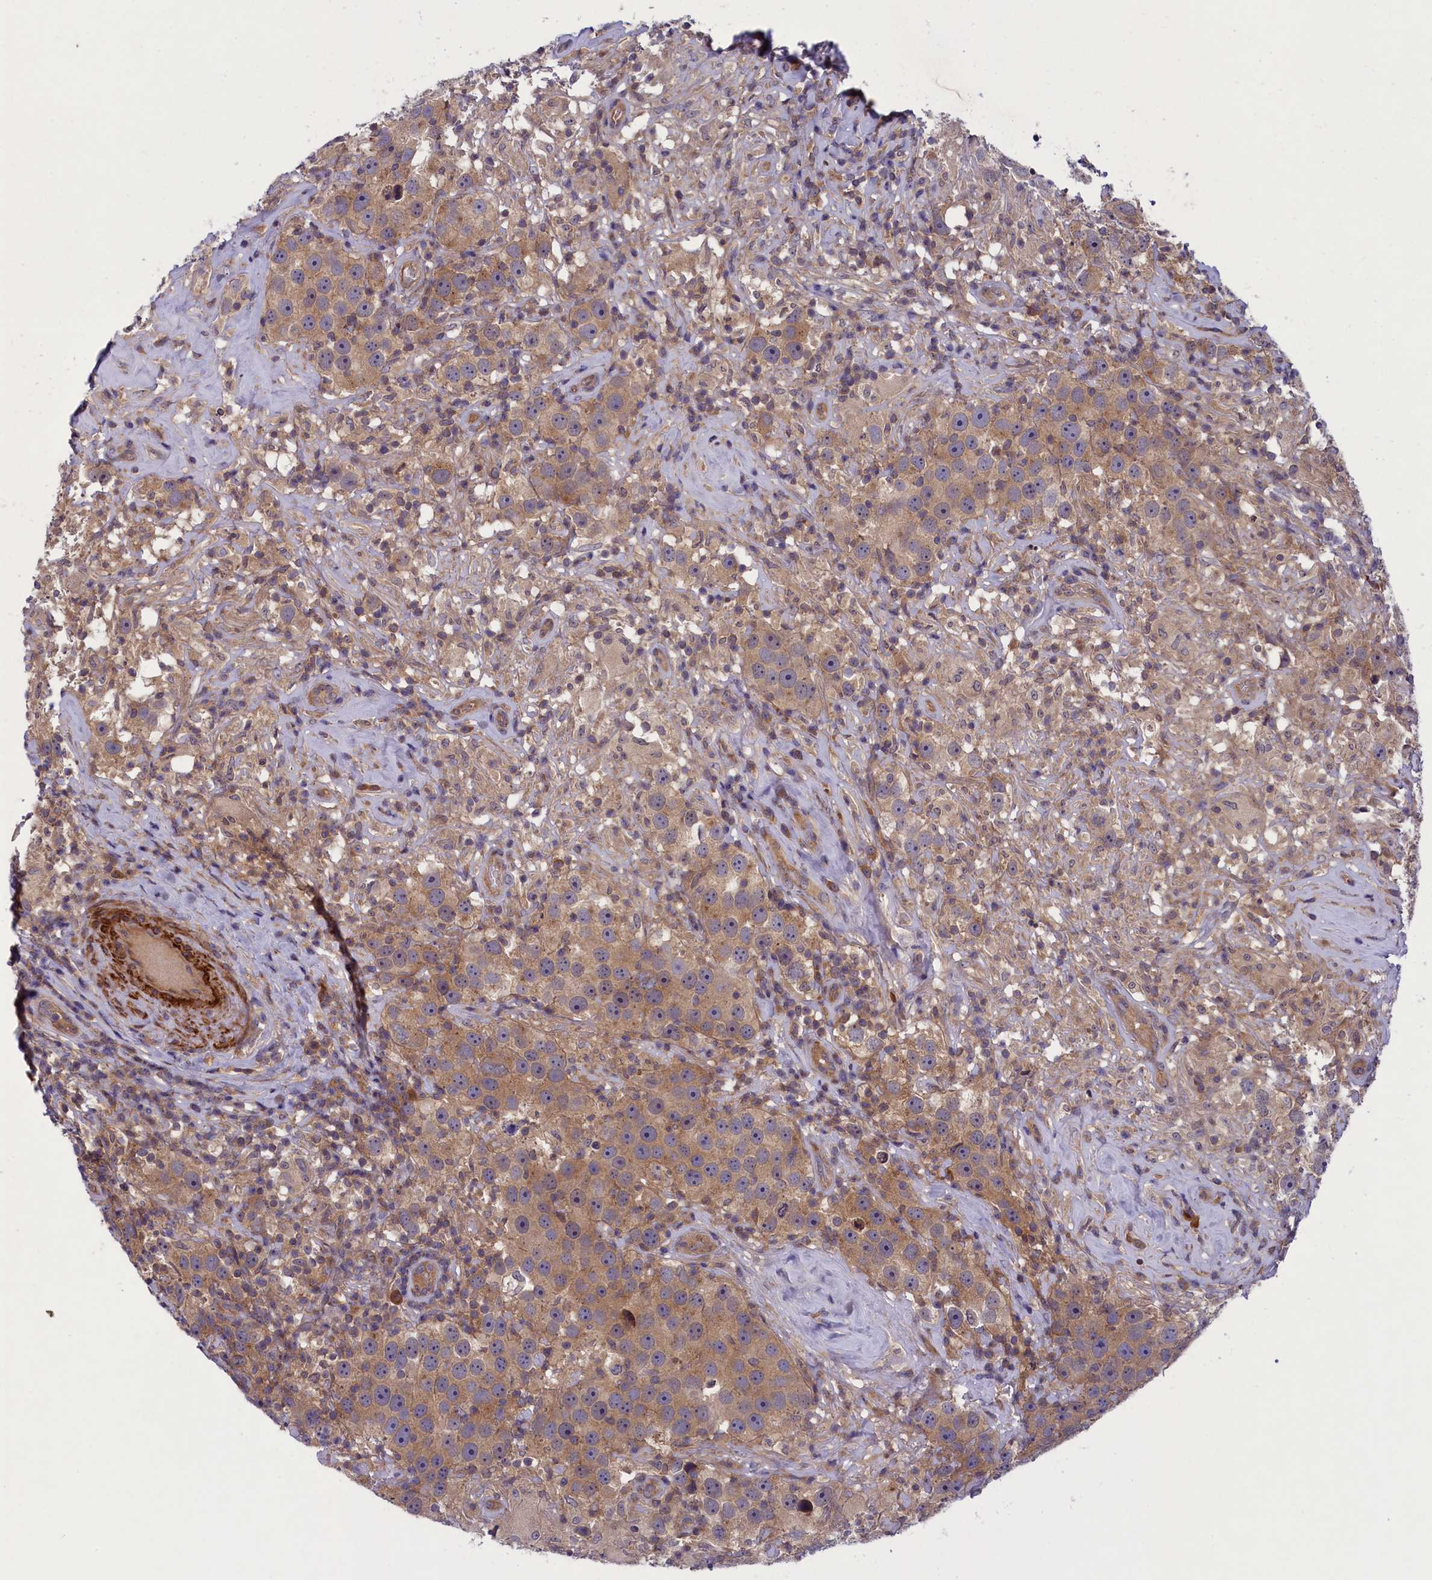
{"staining": {"intensity": "moderate", "quantity": ">75%", "location": "cytoplasmic/membranous"}, "tissue": "testis cancer", "cell_type": "Tumor cells", "image_type": "cancer", "snomed": [{"axis": "morphology", "description": "Seminoma, NOS"}, {"axis": "topography", "description": "Testis"}], "caption": "Immunohistochemistry image of neoplastic tissue: testis seminoma stained using immunohistochemistry (IHC) reveals medium levels of moderate protein expression localized specifically in the cytoplasmic/membranous of tumor cells, appearing as a cytoplasmic/membranous brown color.", "gene": "NUBP1", "patient": {"sex": "male", "age": 49}}